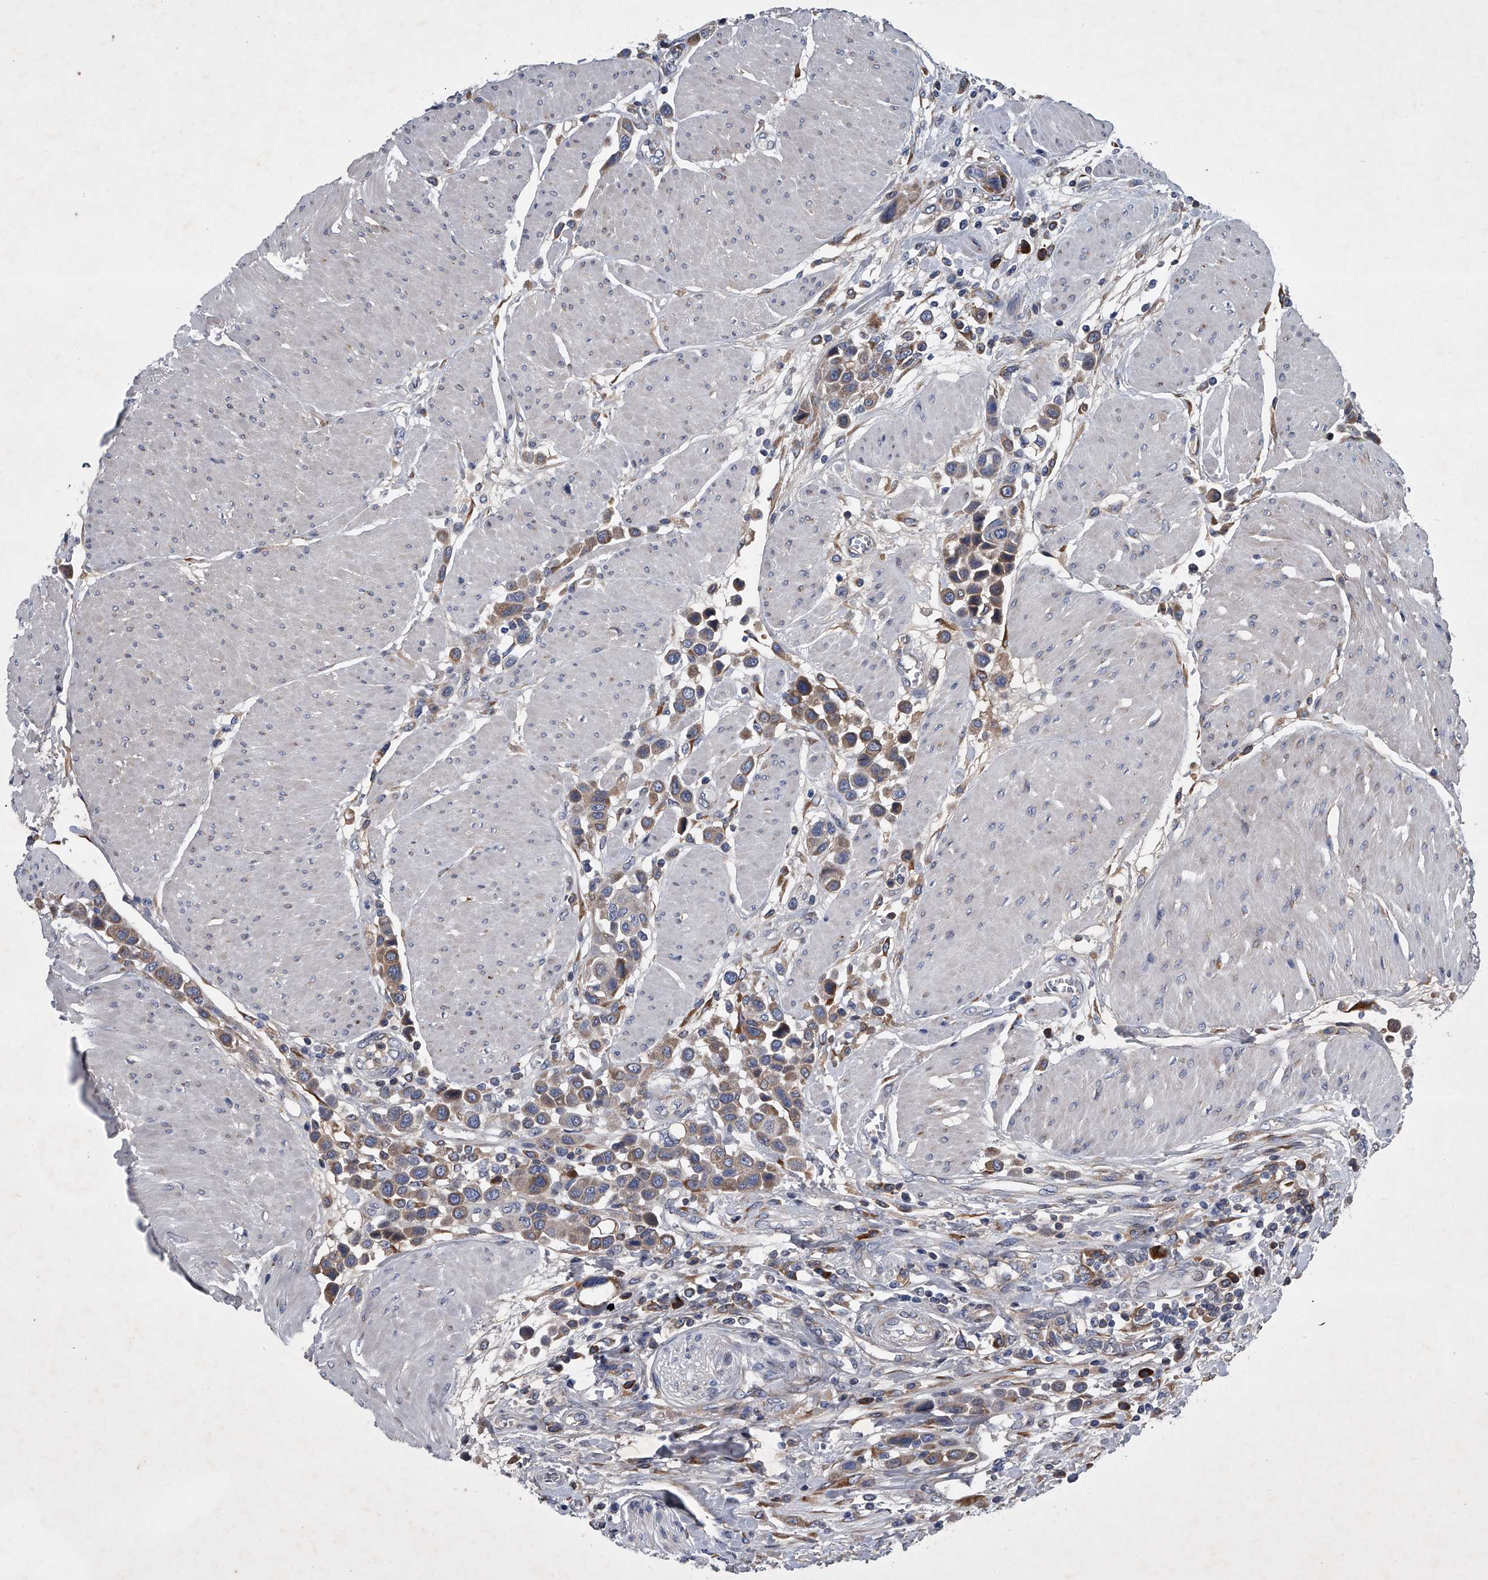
{"staining": {"intensity": "weak", "quantity": "25%-75%", "location": "cytoplasmic/membranous"}, "tissue": "urothelial cancer", "cell_type": "Tumor cells", "image_type": "cancer", "snomed": [{"axis": "morphology", "description": "Urothelial carcinoma, High grade"}, {"axis": "topography", "description": "Urinary bladder"}], "caption": "Urothelial carcinoma (high-grade) tissue demonstrates weak cytoplasmic/membranous expression in approximately 25%-75% of tumor cells", "gene": "ABCG1", "patient": {"sex": "male", "age": 50}}